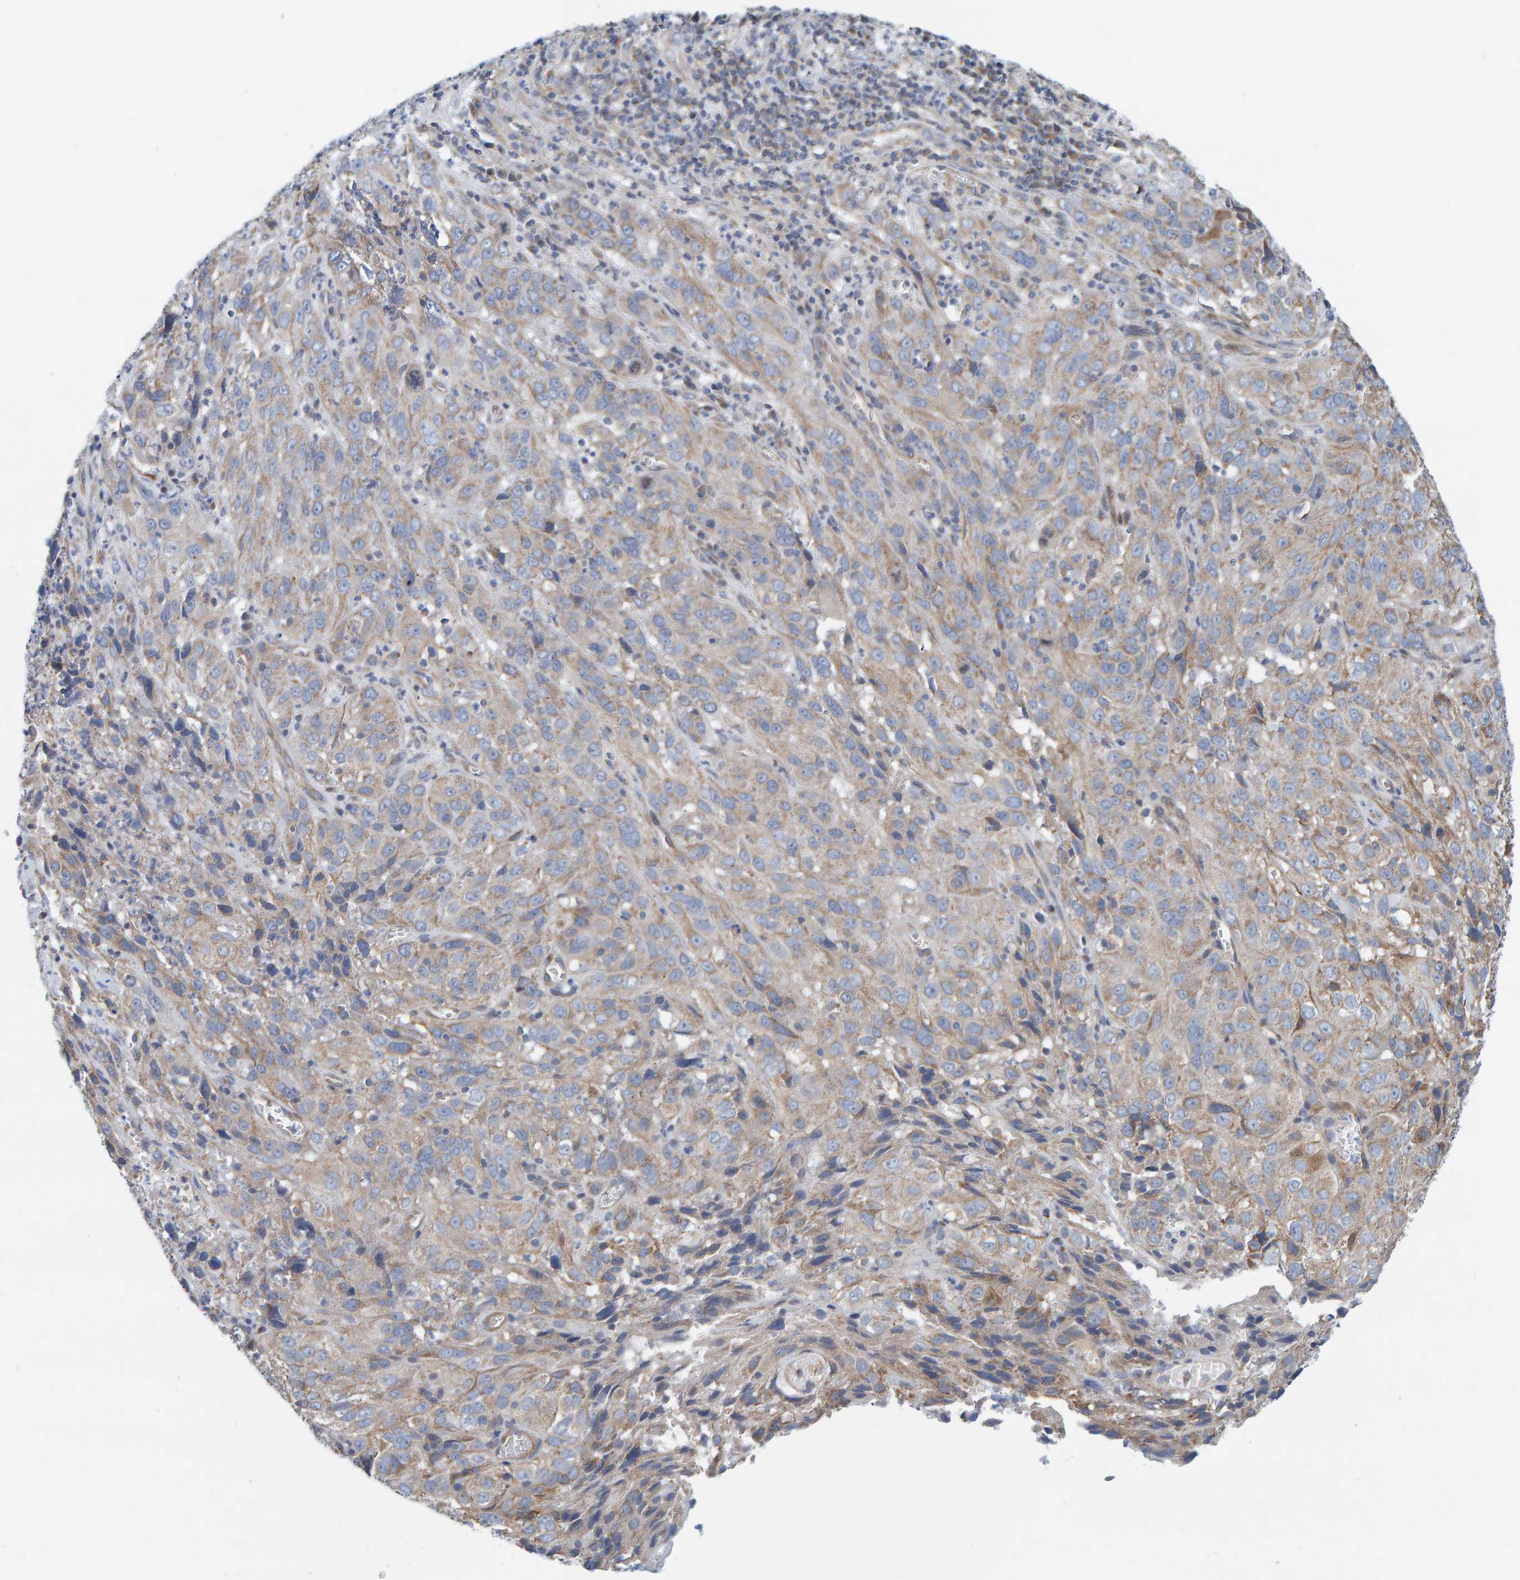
{"staining": {"intensity": "weak", "quantity": "25%-75%", "location": "cytoplasmic/membranous"}, "tissue": "cervical cancer", "cell_type": "Tumor cells", "image_type": "cancer", "snomed": [{"axis": "morphology", "description": "Squamous cell carcinoma, NOS"}, {"axis": "topography", "description": "Cervix"}], "caption": "Weak cytoplasmic/membranous positivity for a protein is seen in approximately 25%-75% of tumor cells of cervical cancer using IHC.", "gene": "RGP1", "patient": {"sex": "female", "age": 32}}